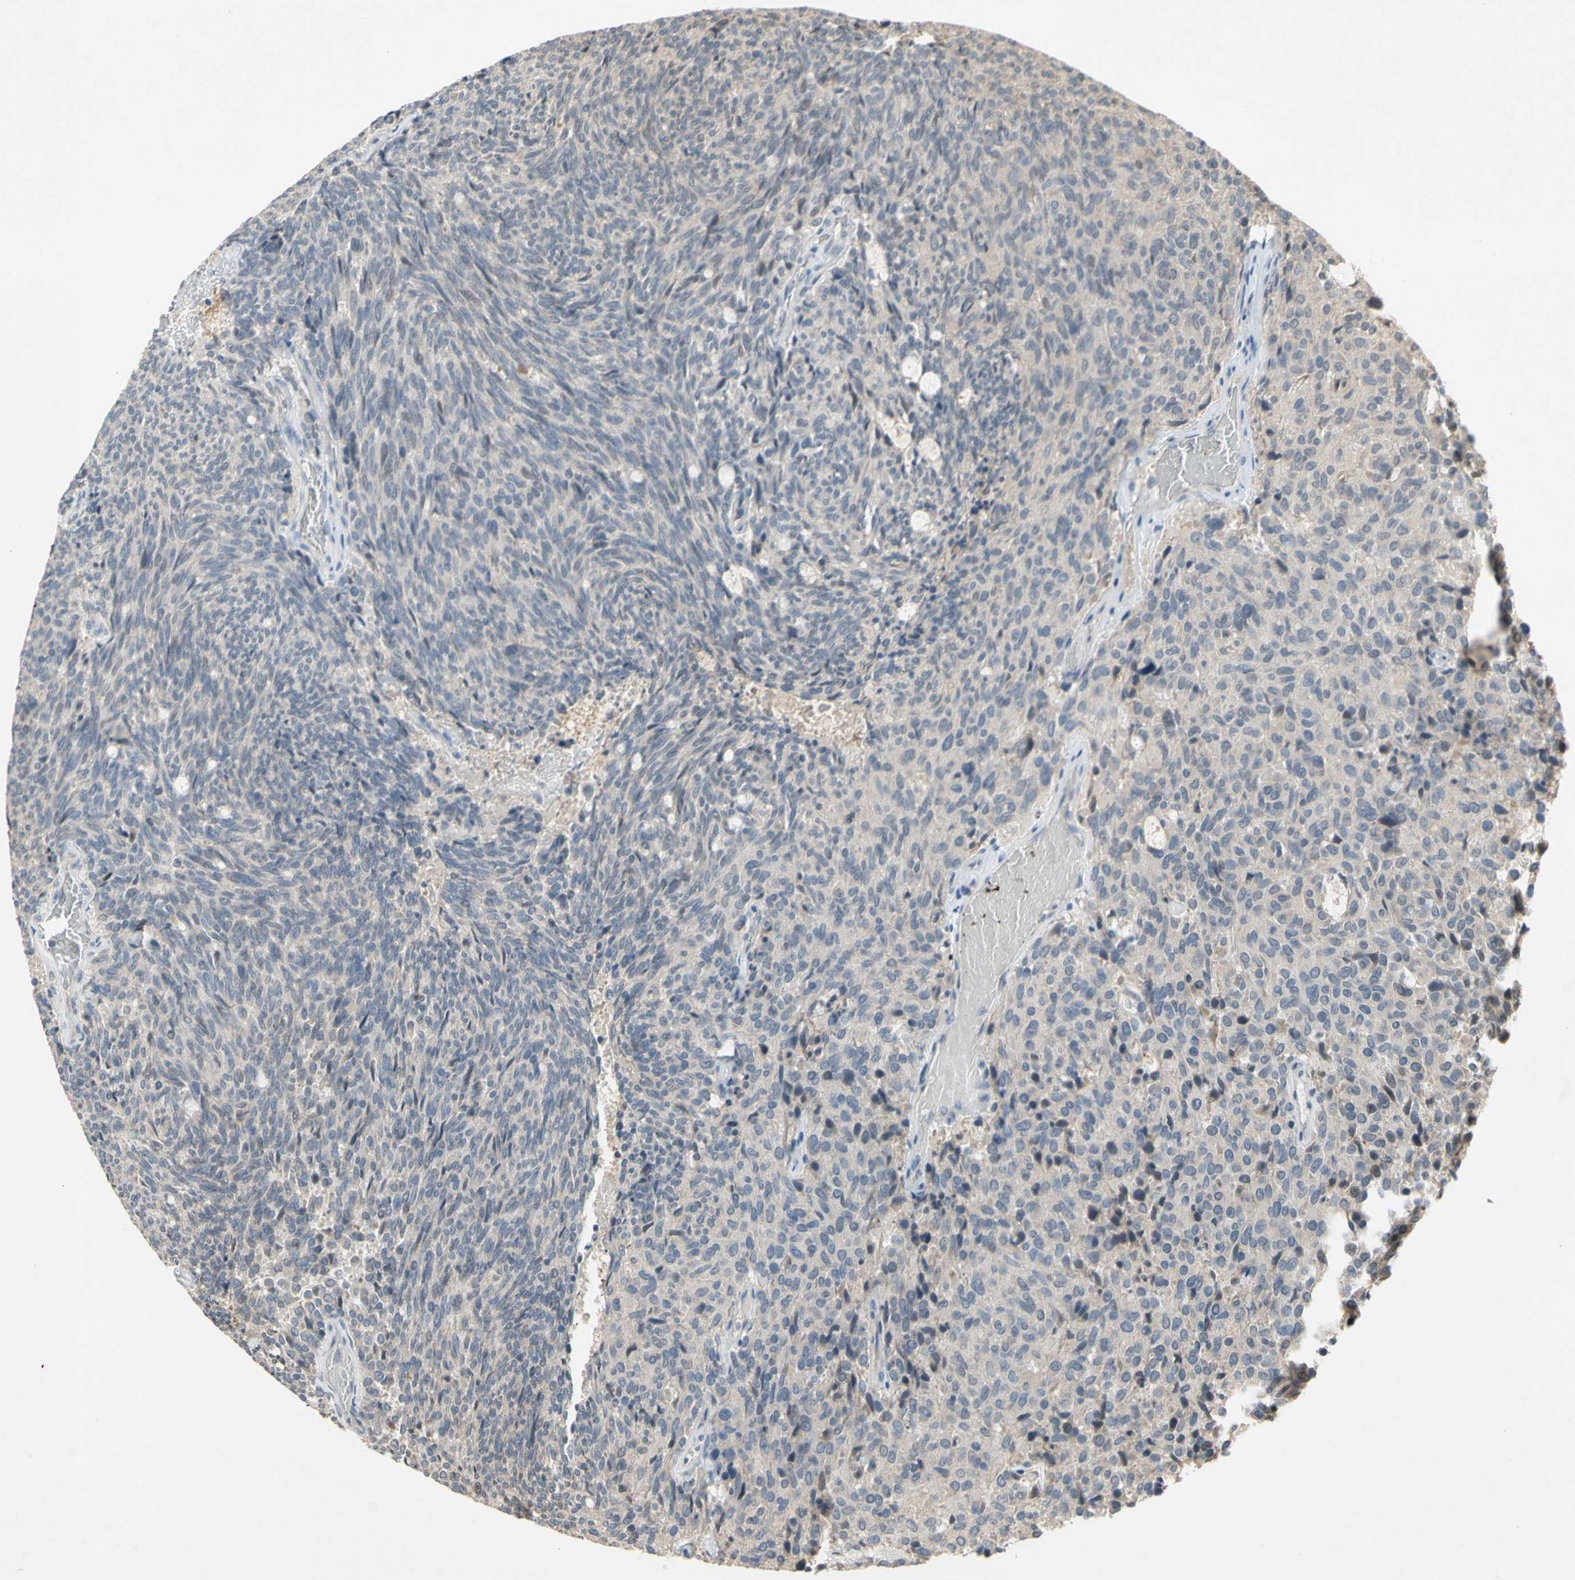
{"staining": {"intensity": "negative", "quantity": "none", "location": "none"}, "tissue": "carcinoid", "cell_type": "Tumor cells", "image_type": "cancer", "snomed": [{"axis": "morphology", "description": "Carcinoid, malignant, NOS"}, {"axis": "topography", "description": "Pancreas"}], "caption": "Image shows no protein expression in tumor cells of carcinoid tissue.", "gene": "NRG4", "patient": {"sex": "female", "age": 54}}